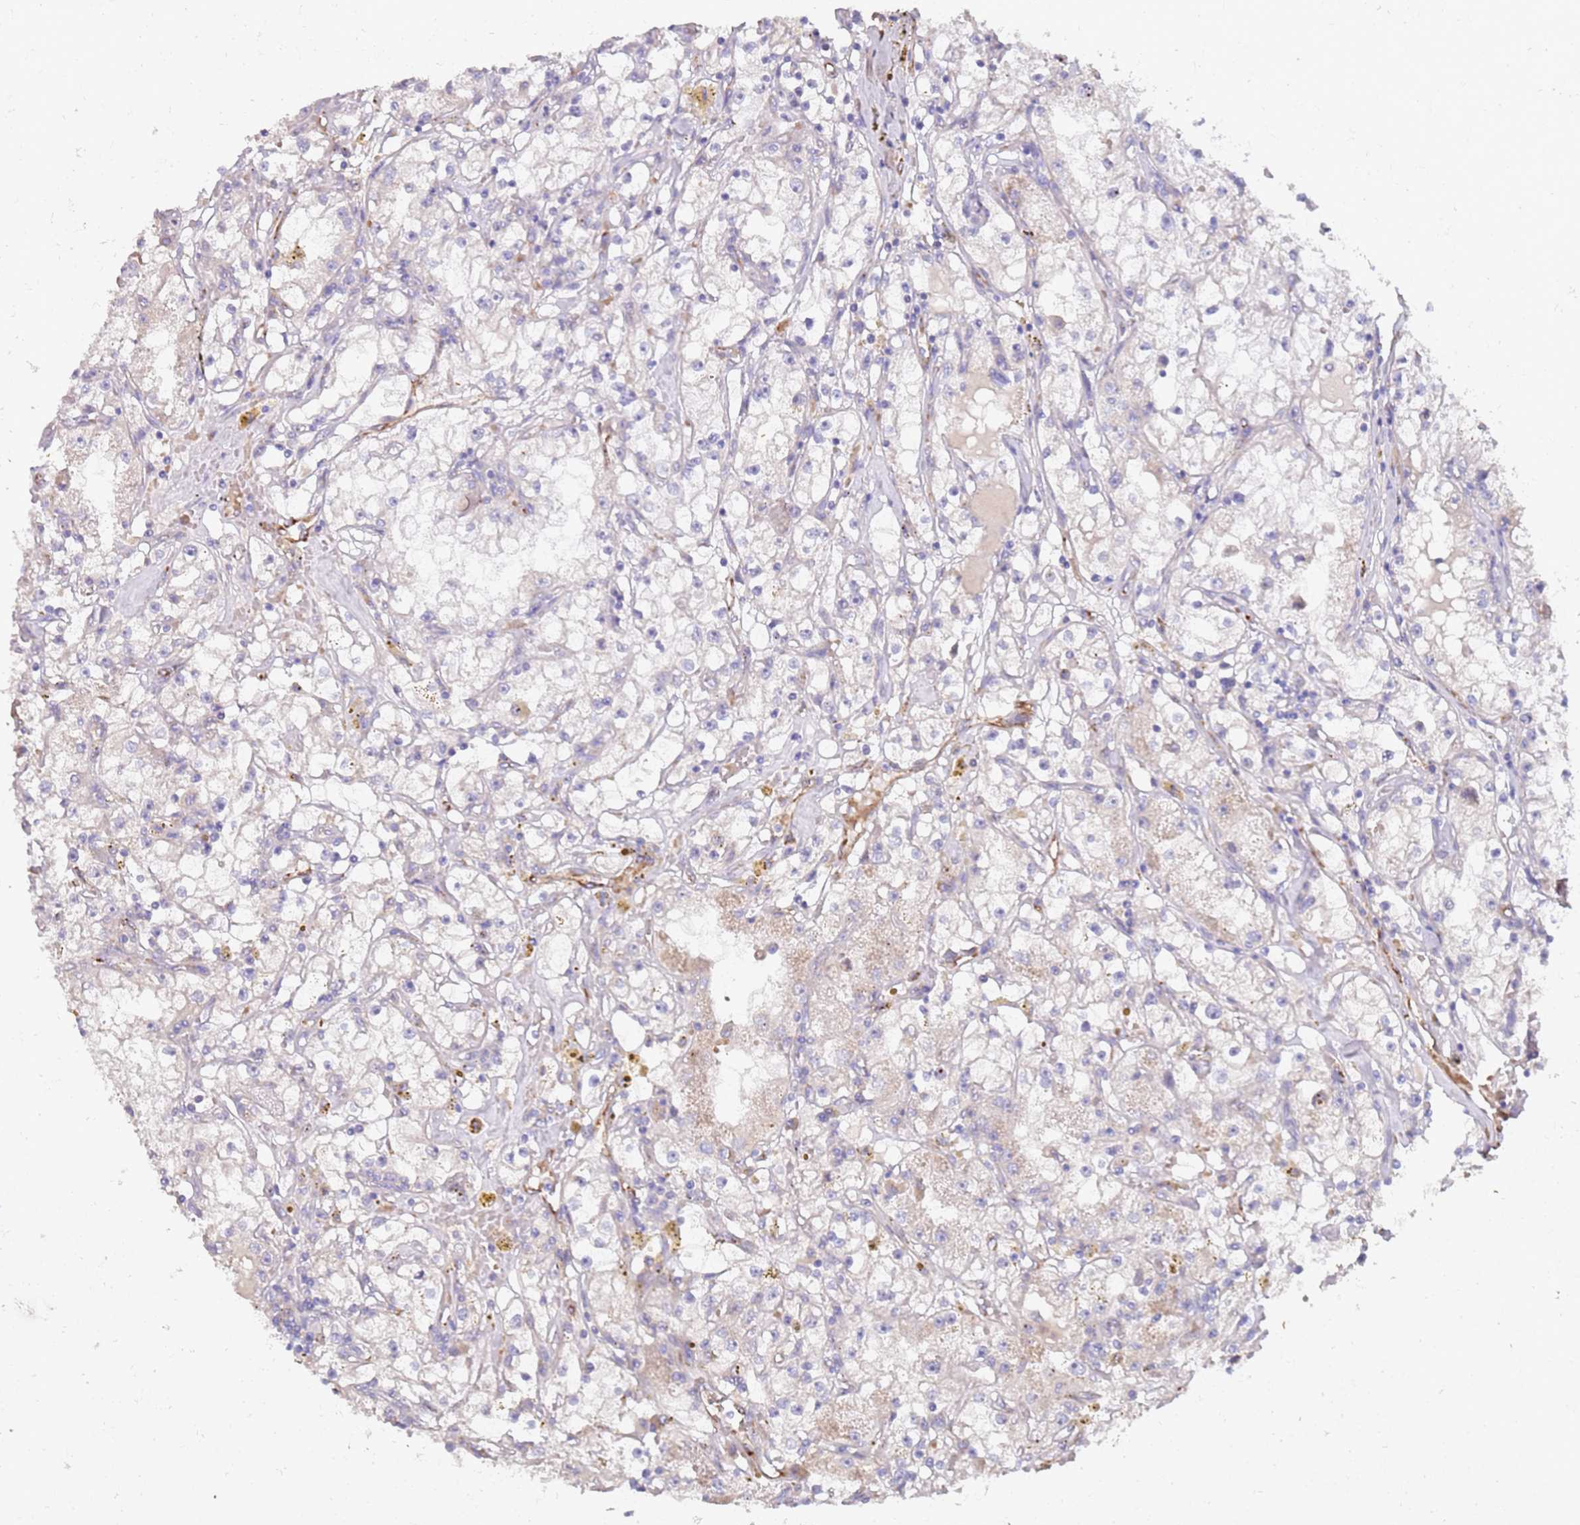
{"staining": {"intensity": "negative", "quantity": "none", "location": "none"}, "tissue": "renal cancer", "cell_type": "Tumor cells", "image_type": "cancer", "snomed": [{"axis": "morphology", "description": "Adenocarcinoma, NOS"}, {"axis": "topography", "description": "Kidney"}], "caption": "An image of human adenocarcinoma (renal) is negative for staining in tumor cells. (Immunohistochemistry (ihc), brightfield microscopy, high magnification).", "gene": "NMUR2", "patient": {"sex": "male", "age": 56}}